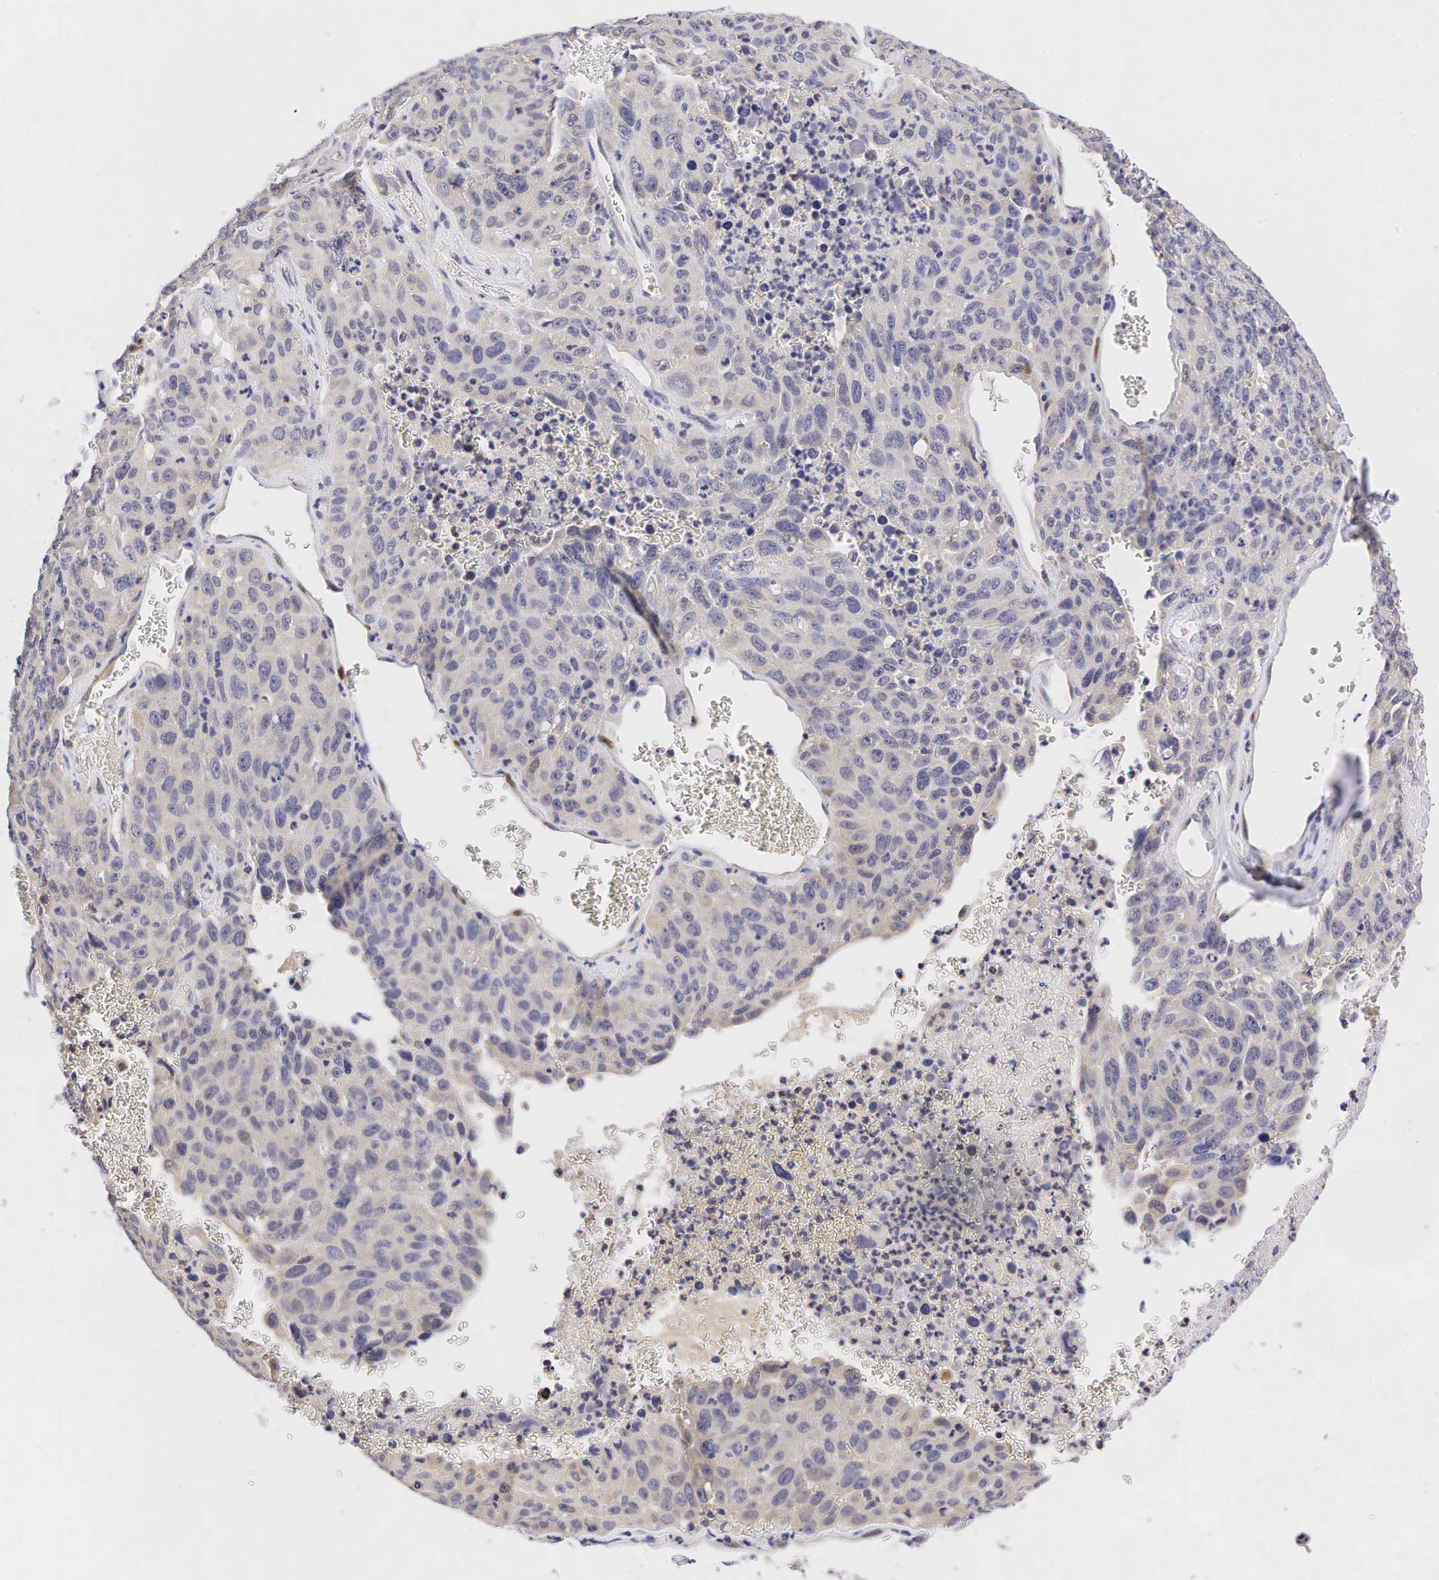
{"staining": {"intensity": "negative", "quantity": "none", "location": "none"}, "tissue": "lung cancer", "cell_type": "Tumor cells", "image_type": "cancer", "snomed": [{"axis": "morphology", "description": "Squamous cell carcinoma, NOS"}, {"axis": "topography", "description": "Lung"}], "caption": "Human squamous cell carcinoma (lung) stained for a protein using IHC reveals no staining in tumor cells.", "gene": "CCND1", "patient": {"sex": "male", "age": 64}}